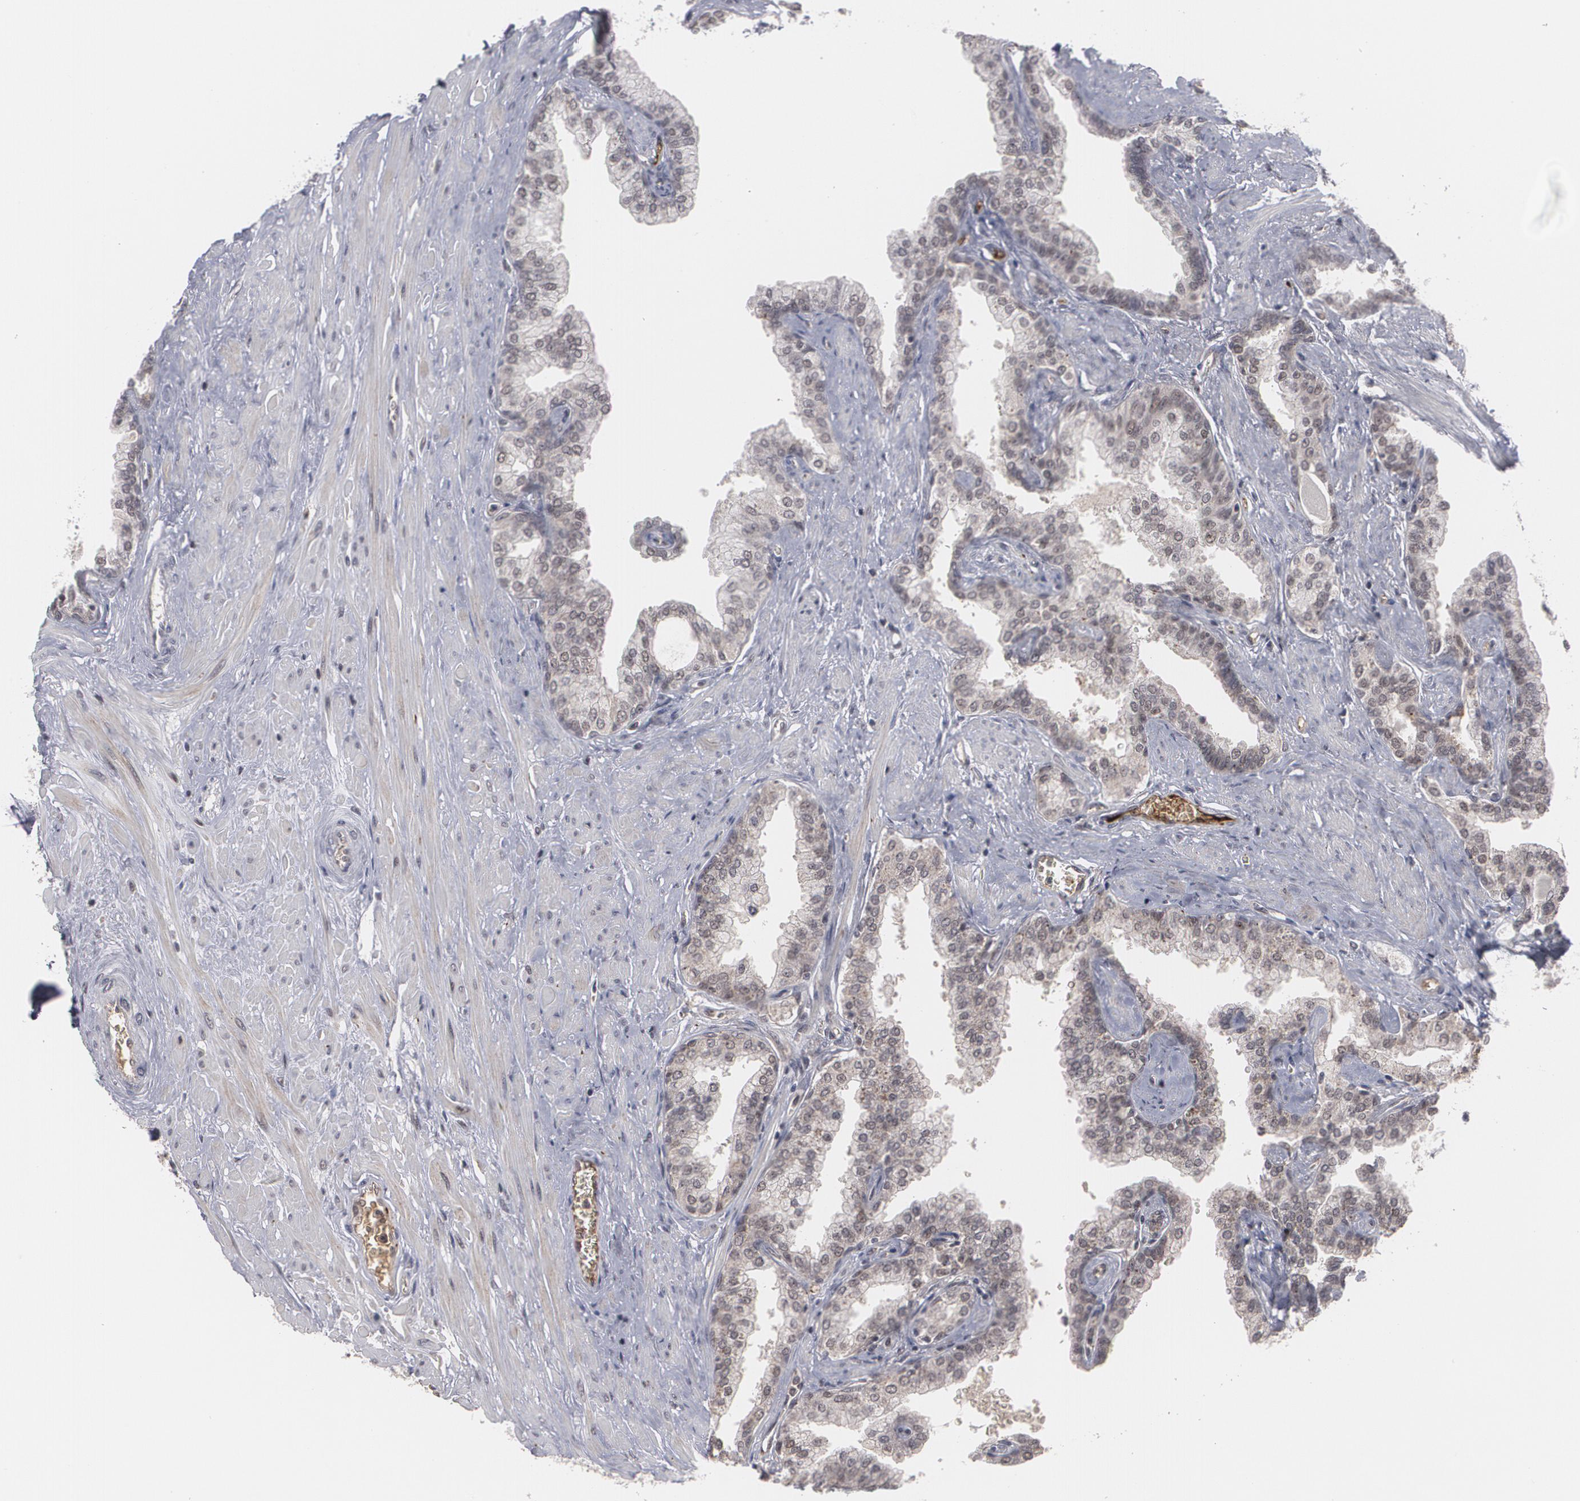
{"staining": {"intensity": "moderate", "quantity": ">75%", "location": "nuclear"}, "tissue": "prostate", "cell_type": "Glandular cells", "image_type": "normal", "snomed": [{"axis": "morphology", "description": "Normal tissue, NOS"}, {"axis": "topography", "description": "Prostate"}], "caption": "High-magnification brightfield microscopy of benign prostate stained with DAB (3,3'-diaminobenzidine) (brown) and counterstained with hematoxylin (blue). glandular cells exhibit moderate nuclear positivity is seen in approximately>75% of cells. (brown staining indicates protein expression, while blue staining denotes nuclei).", "gene": "INTS6L", "patient": {"sex": "male", "age": 60}}